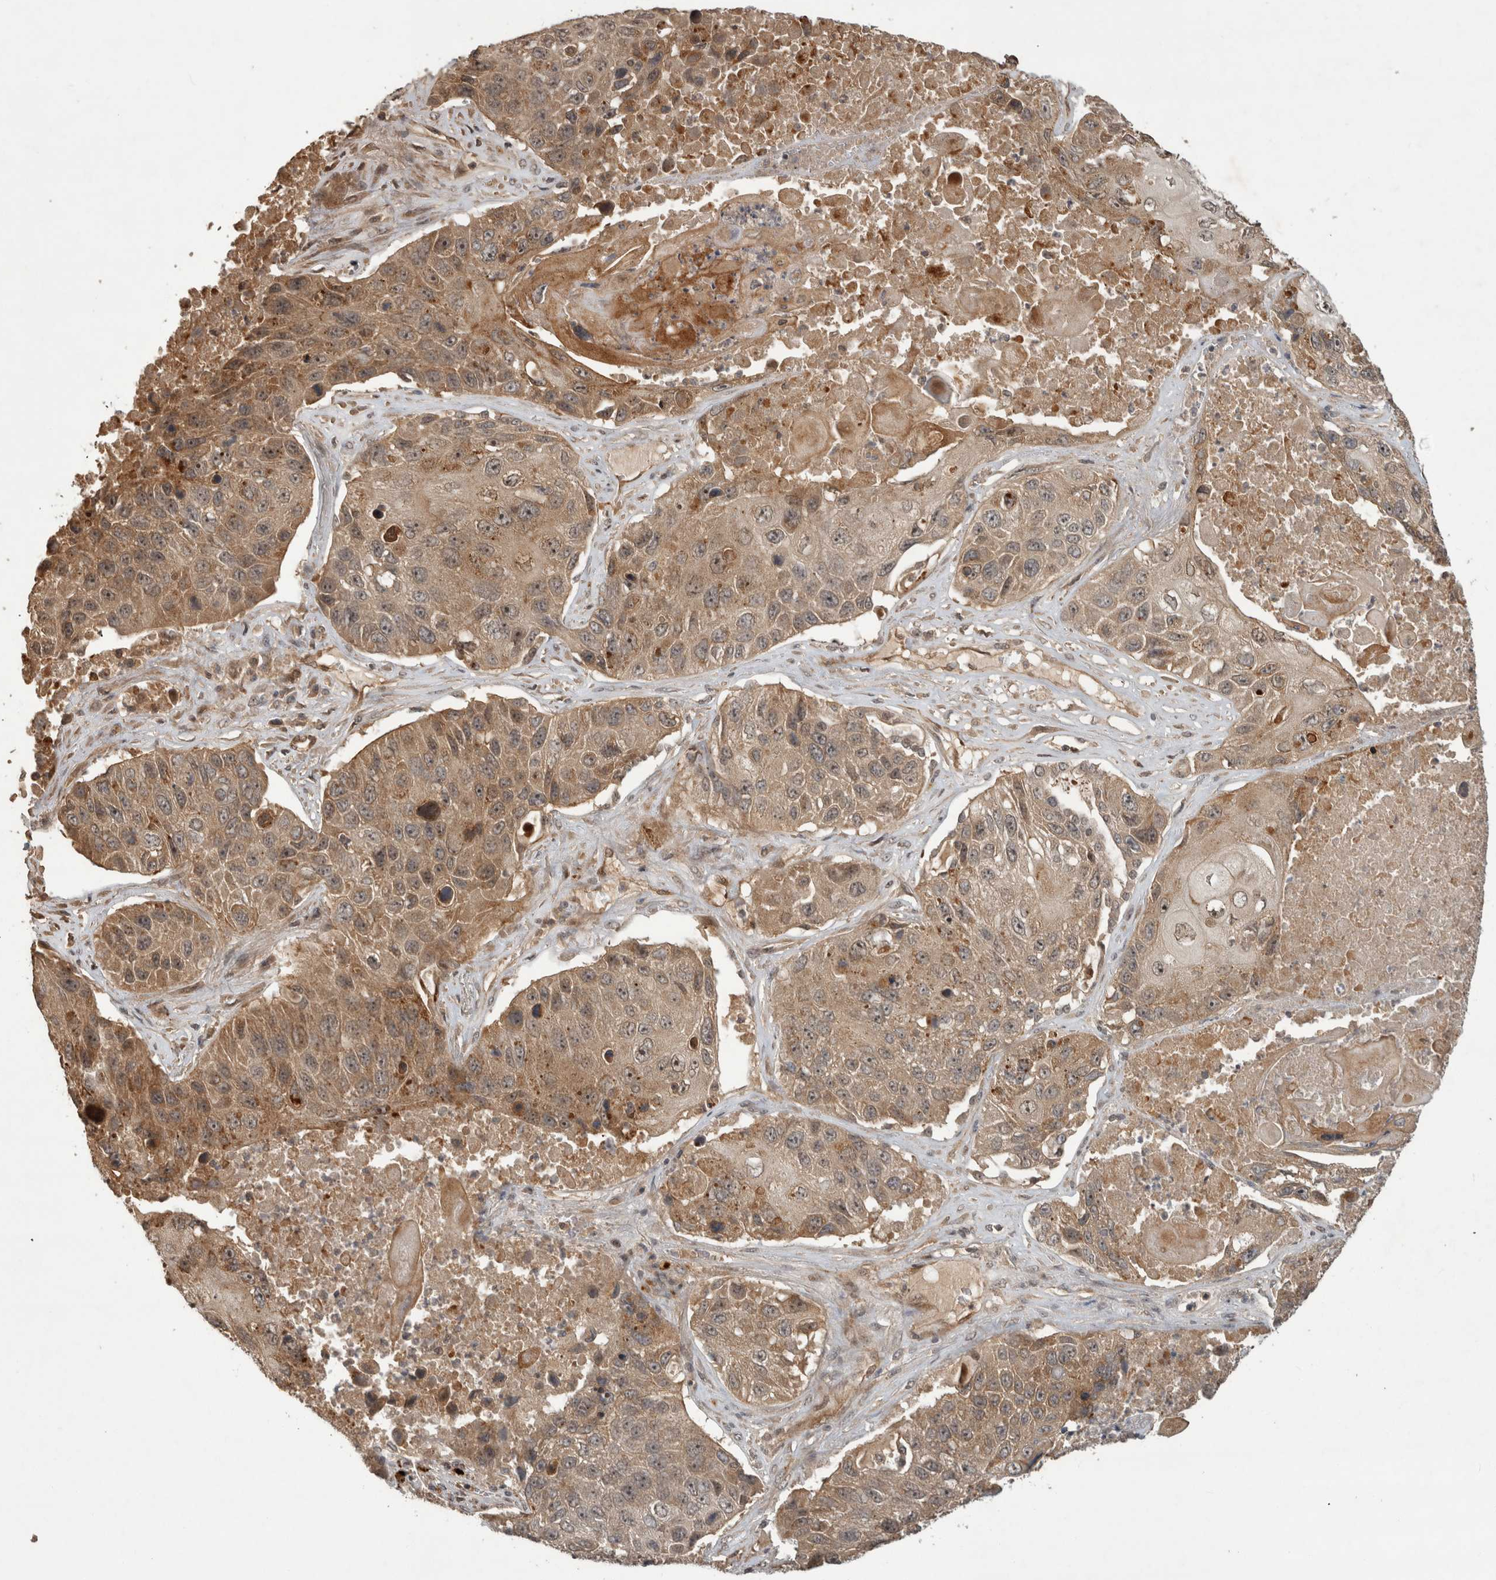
{"staining": {"intensity": "moderate", "quantity": ">75%", "location": "cytoplasmic/membranous"}, "tissue": "lung cancer", "cell_type": "Tumor cells", "image_type": "cancer", "snomed": [{"axis": "morphology", "description": "Squamous cell carcinoma, NOS"}, {"axis": "topography", "description": "Lung"}], "caption": "Immunohistochemical staining of lung squamous cell carcinoma demonstrates medium levels of moderate cytoplasmic/membranous expression in about >75% of tumor cells. Immunohistochemistry (ihc) stains the protein in brown and the nuclei are stained blue.", "gene": "PITPNC1", "patient": {"sex": "male", "age": 61}}